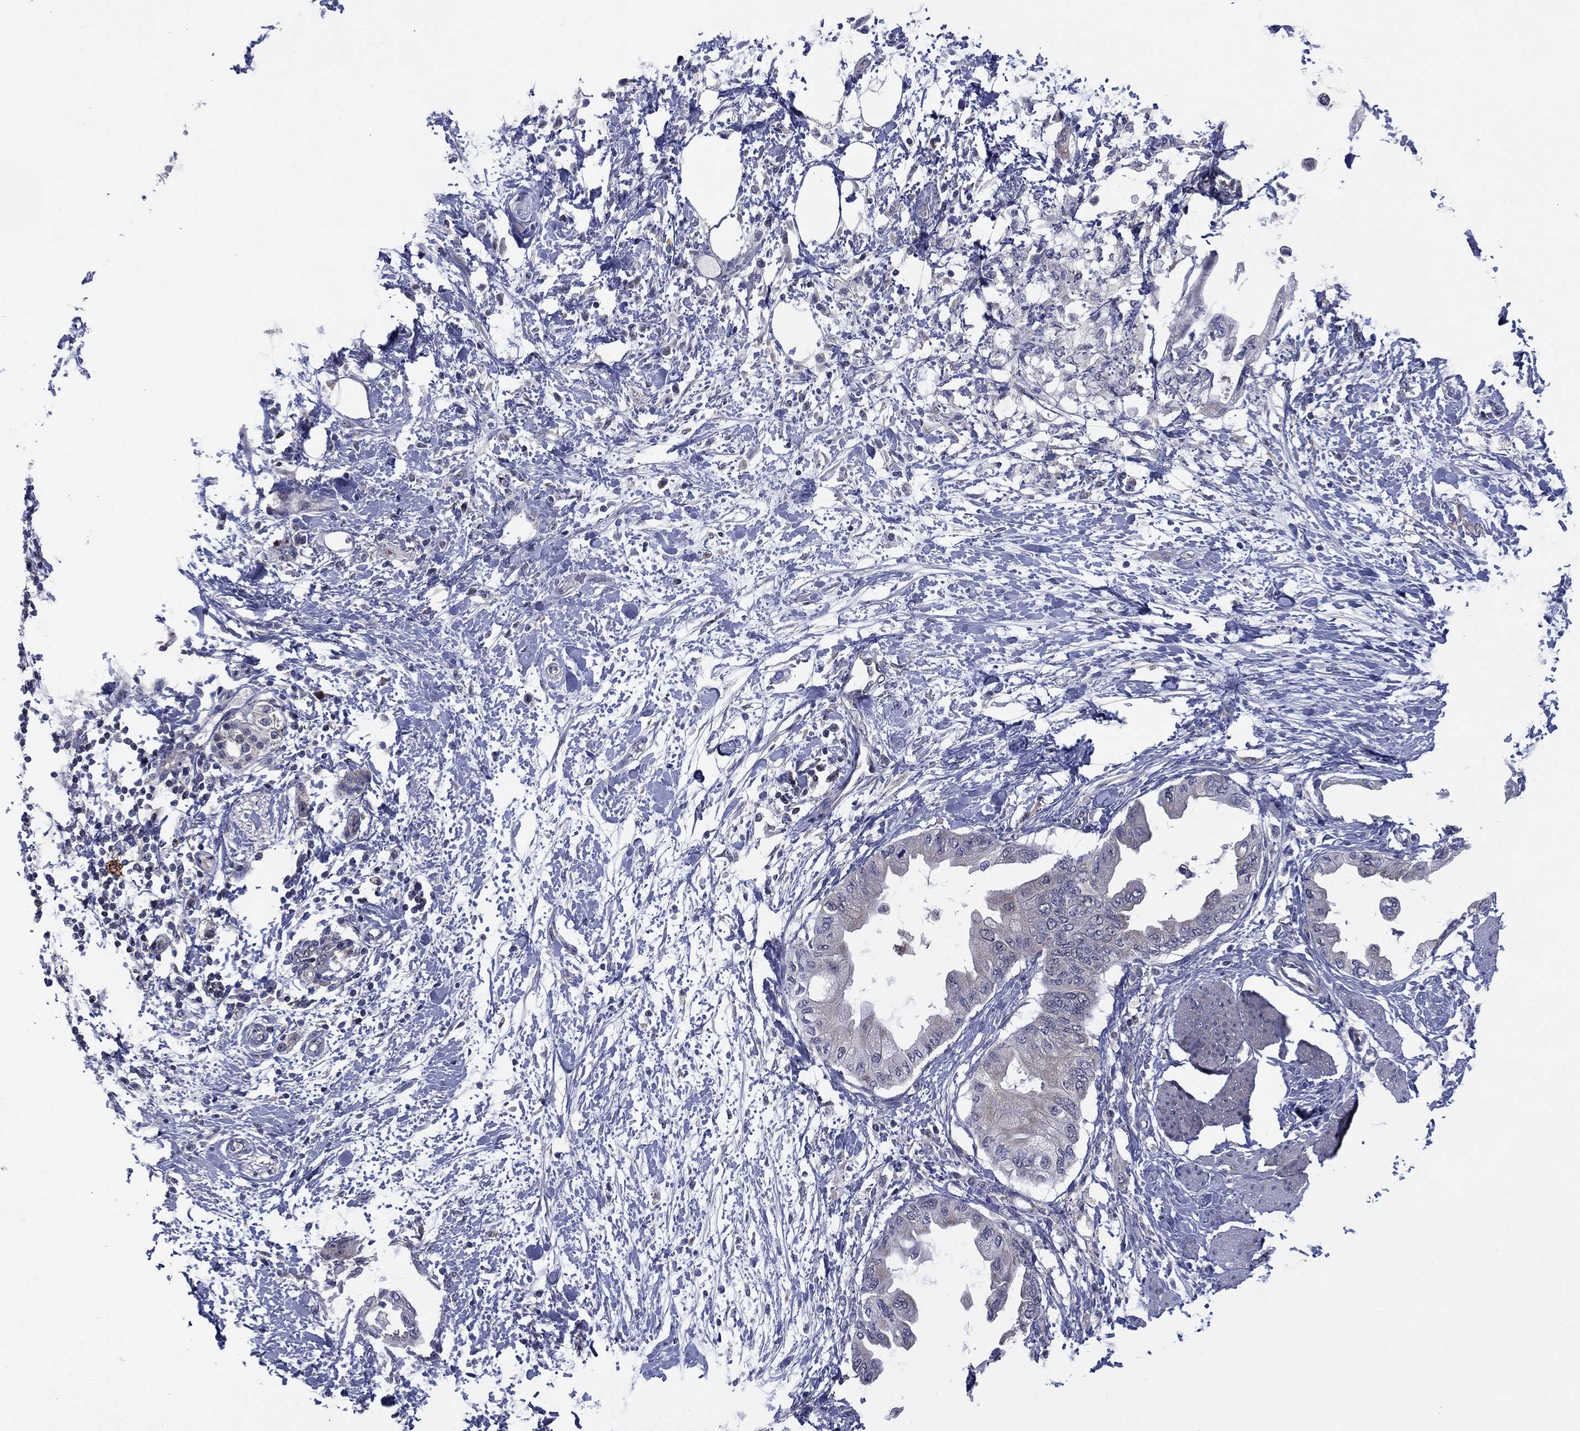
{"staining": {"intensity": "negative", "quantity": "none", "location": "none"}, "tissue": "pancreatic cancer", "cell_type": "Tumor cells", "image_type": "cancer", "snomed": [{"axis": "morphology", "description": "Normal tissue, NOS"}, {"axis": "morphology", "description": "Adenocarcinoma, NOS"}, {"axis": "topography", "description": "Pancreas"}, {"axis": "topography", "description": "Duodenum"}], "caption": "Image shows no protein positivity in tumor cells of pancreatic adenocarcinoma tissue.", "gene": "GRHPR", "patient": {"sex": "female", "age": 60}}